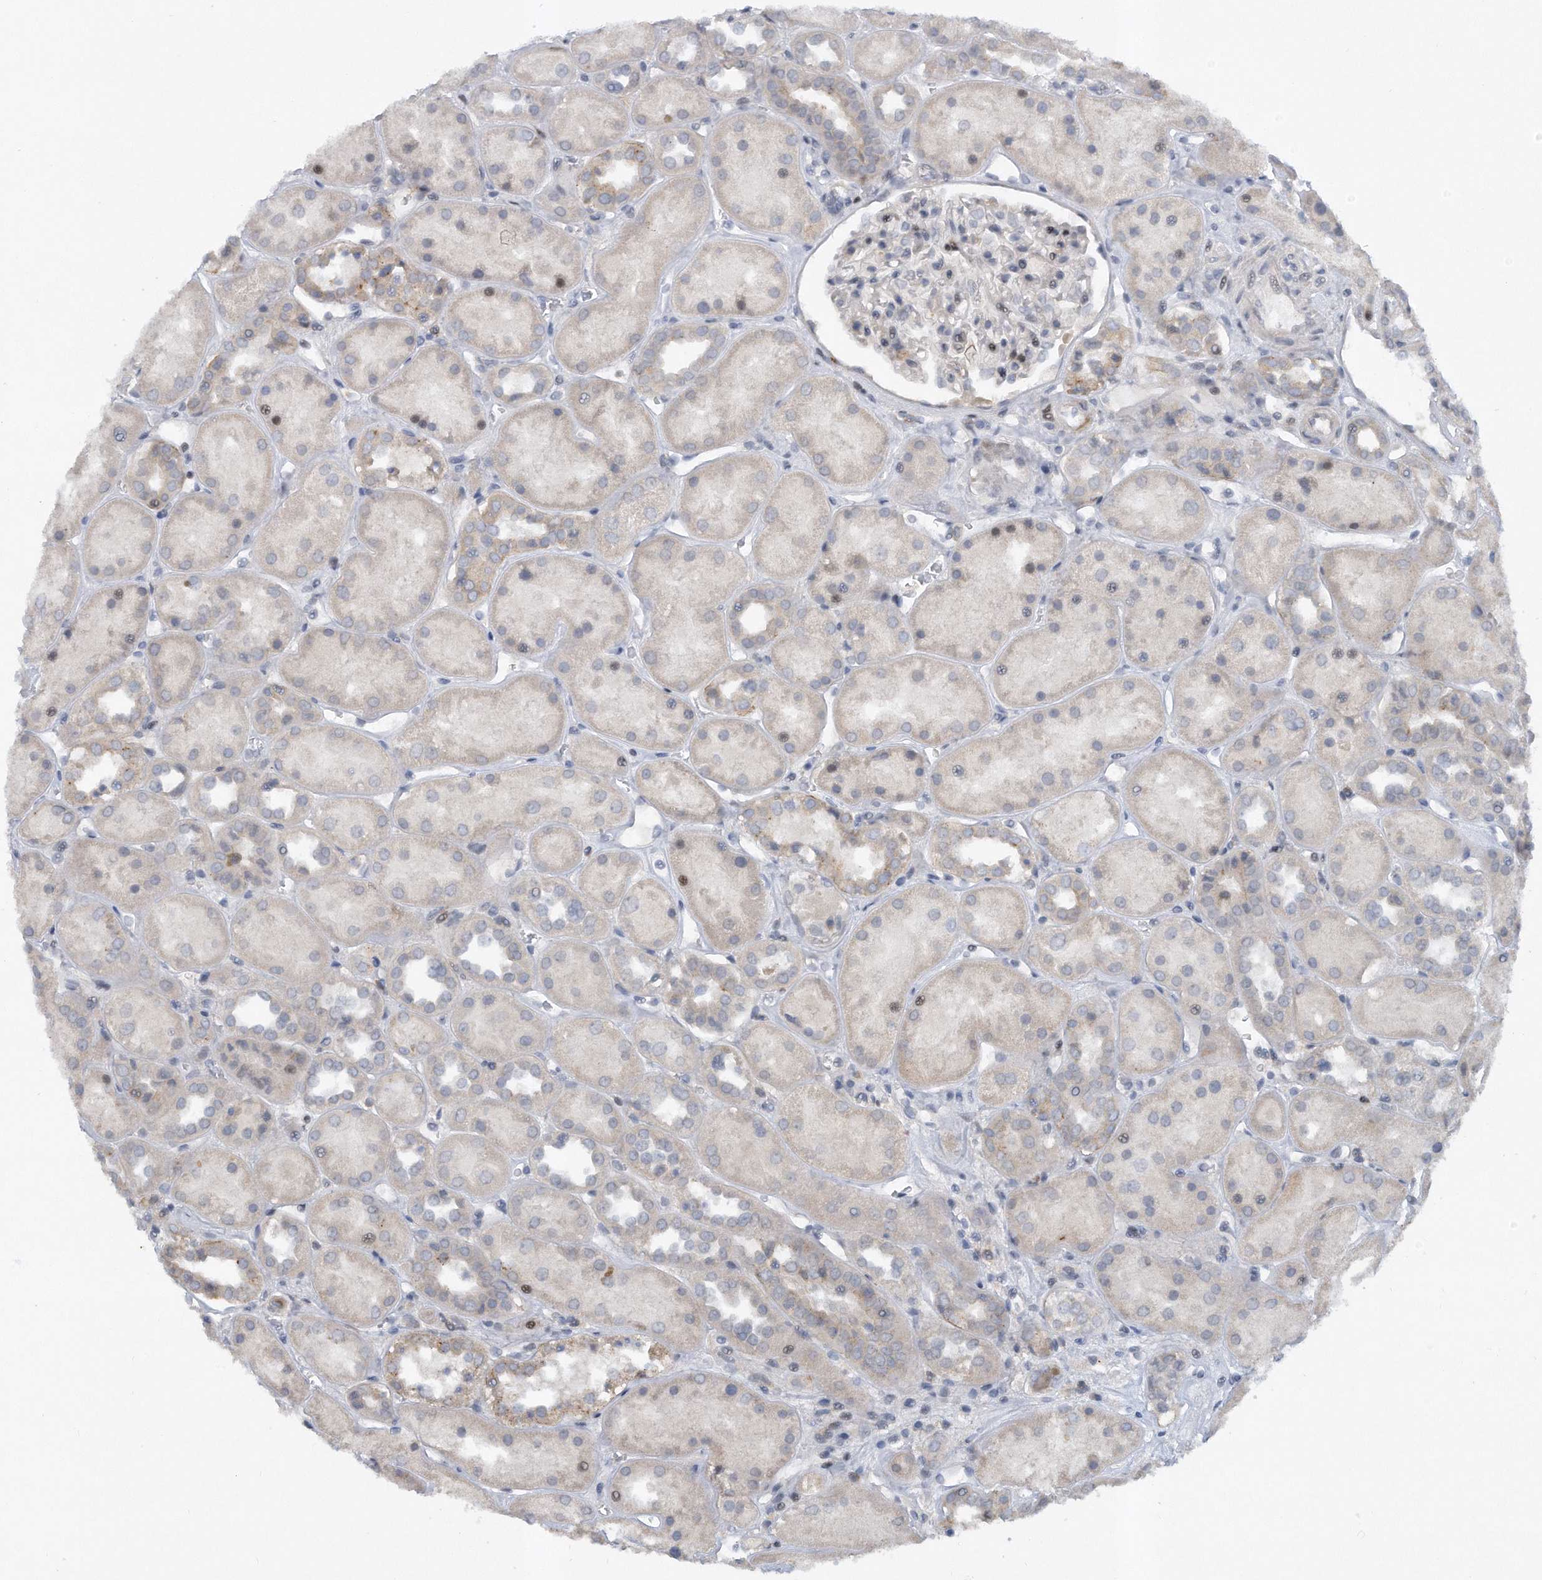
{"staining": {"intensity": "weak", "quantity": "<25%", "location": "cytoplasmic/membranous"}, "tissue": "kidney", "cell_type": "Cells in glomeruli", "image_type": "normal", "snomed": [{"axis": "morphology", "description": "Normal tissue, NOS"}, {"axis": "topography", "description": "Kidney"}], "caption": "Image shows no significant protein staining in cells in glomeruli of unremarkable kidney.", "gene": "PGBD2", "patient": {"sex": "male", "age": 70}}